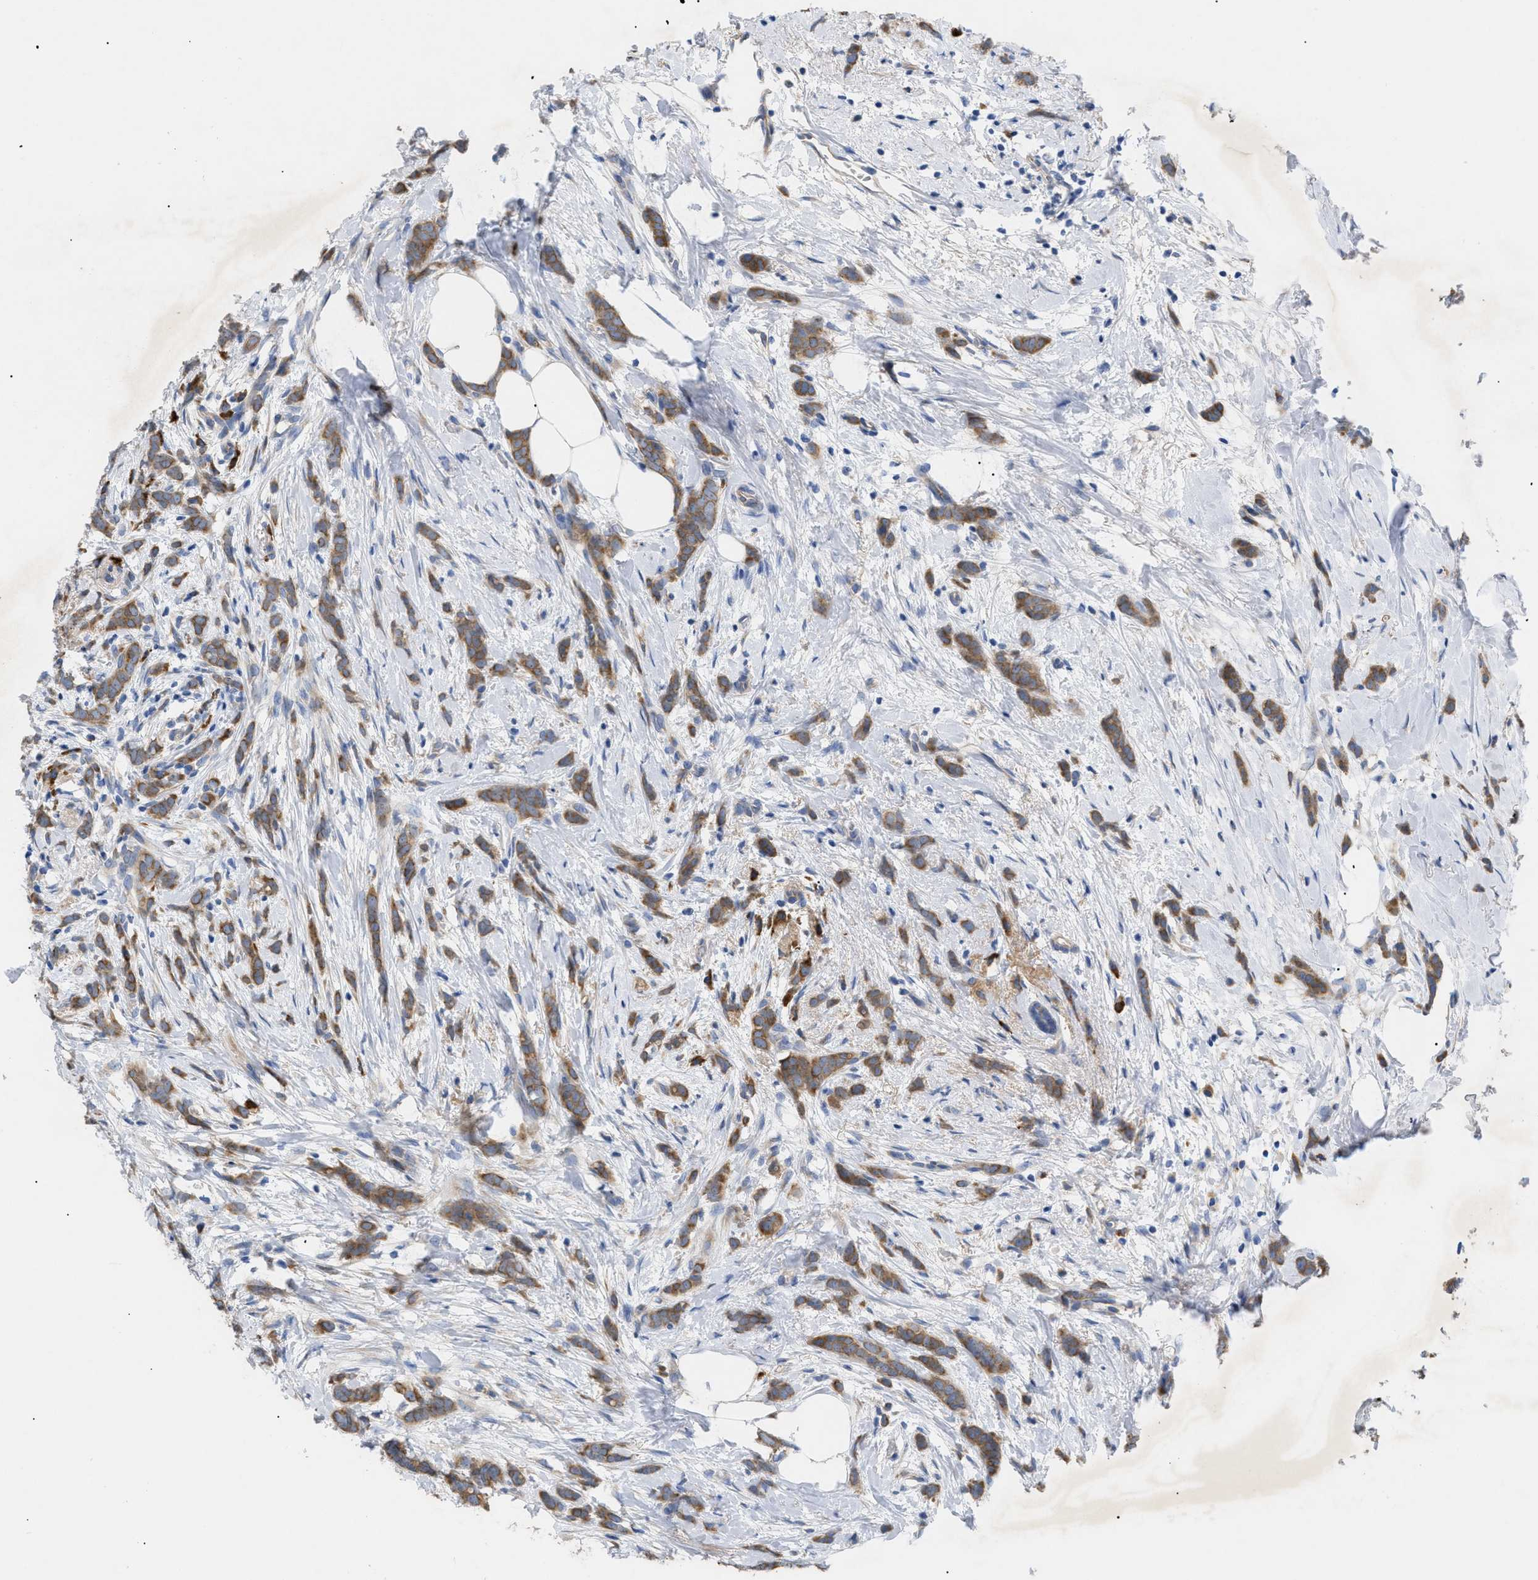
{"staining": {"intensity": "moderate", "quantity": ">75%", "location": "cytoplasmic/membranous"}, "tissue": "breast cancer", "cell_type": "Tumor cells", "image_type": "cancer", "snomed": [{"axis": "morphology", "description": "Lobular carcinoma, in situ"}, {"axis": "morphology", "description": "Lobular carcinoma"}, {"axis": "topography", "description": "Breast"}], "caption": "Protein positivity by immunohistochemistry reveals moderate cytoplasmic/membranous expression in about >75% of tumor cells in breast cancer.", "gene": "SLC50A1", "patient": {"sex": "female", "age": 41}}